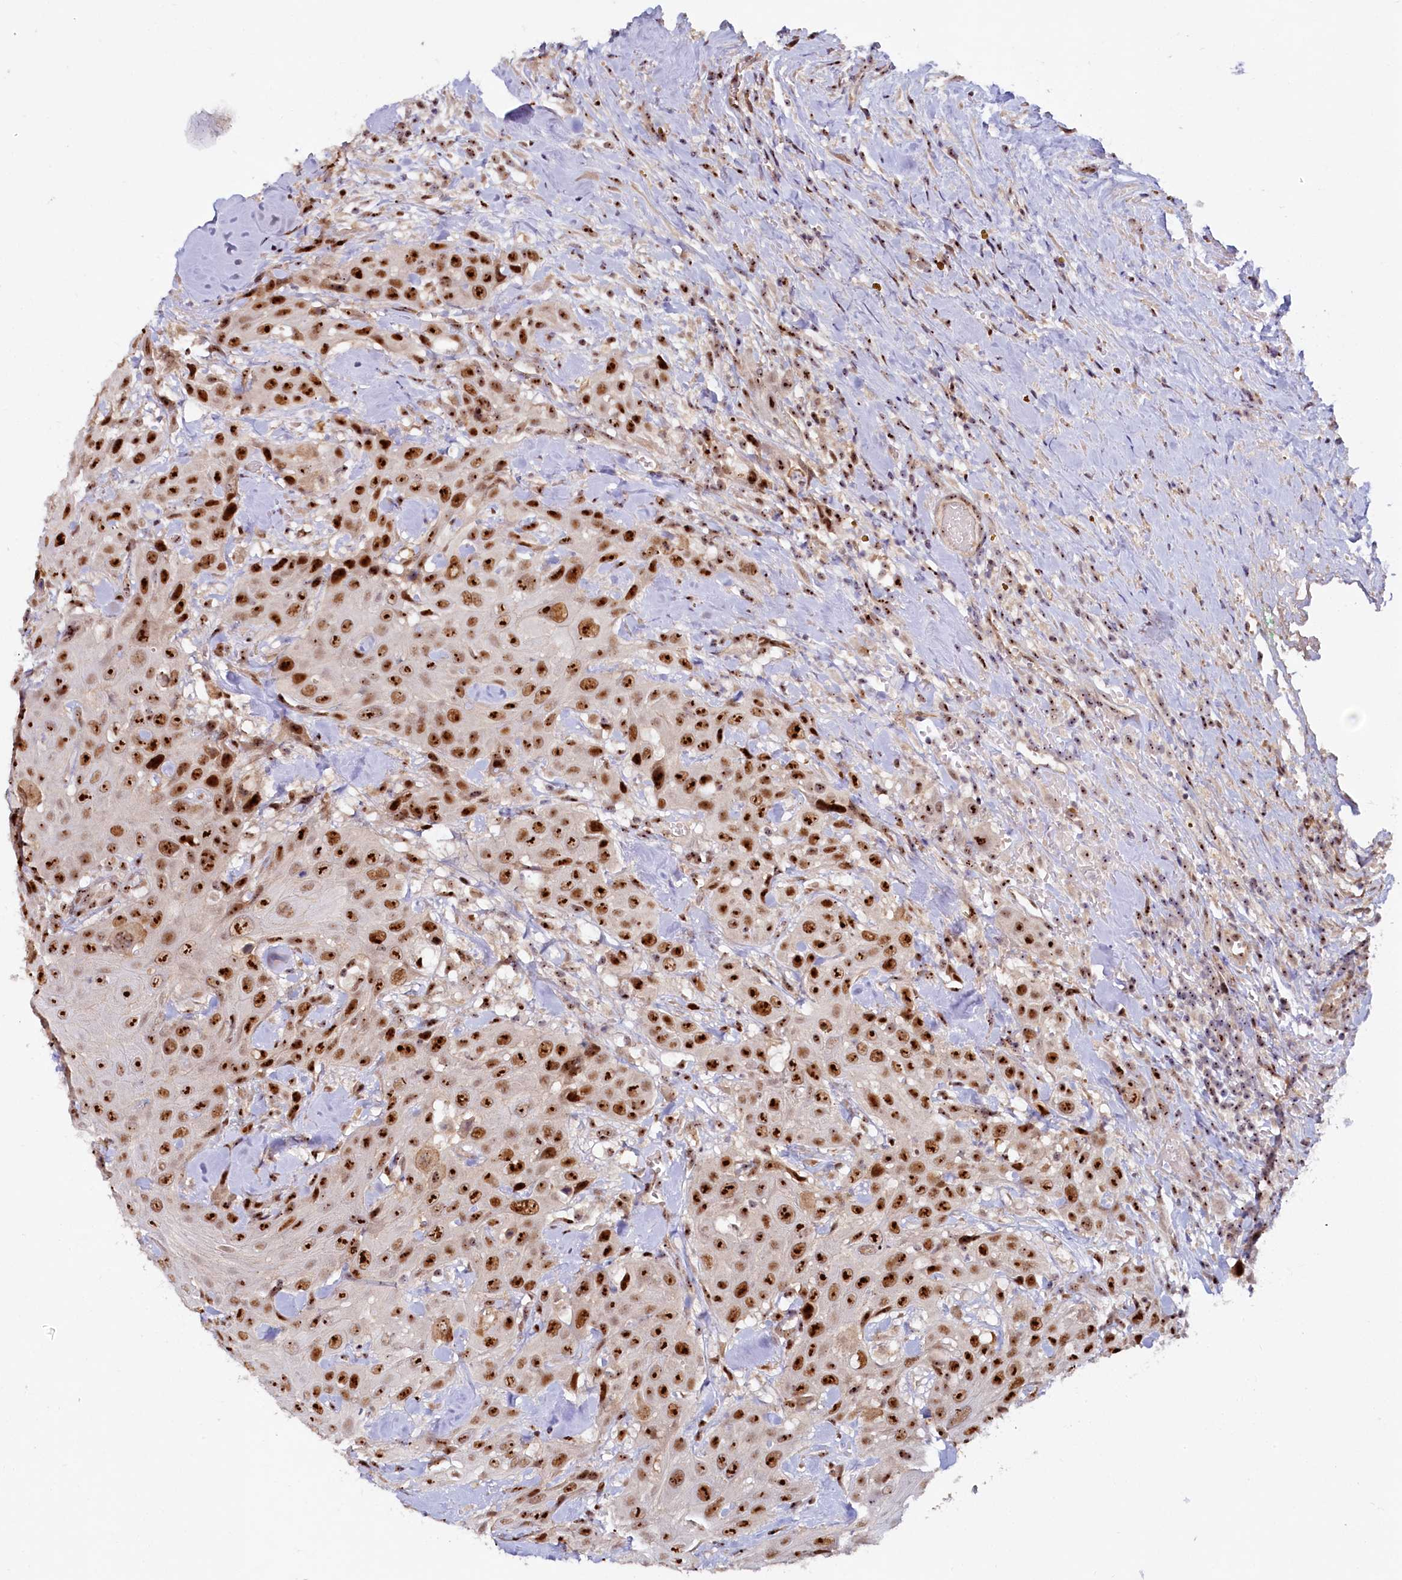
{"staining": {"intensity": "strong", "quantity": ">75%", "location": "nuclear"}, "tissue": "head and neck cancer", "cell_type": "Tumor cells", "image_type": "cancer", "snomed": [{"axis": "morphology", "description": "Squamous cell carcinoma, NOS"}, {"axis": "topography", "description": "Head-Neck"}], "caption": "A brown stain labels strong nuclear expression of a protein in human head and neck cancer tumor cells. The protein of interest is shown in brown color, while the nuclei are stained blue.", "gene": "TCOF1", "patient": {"sex": "male", "age": 81}}